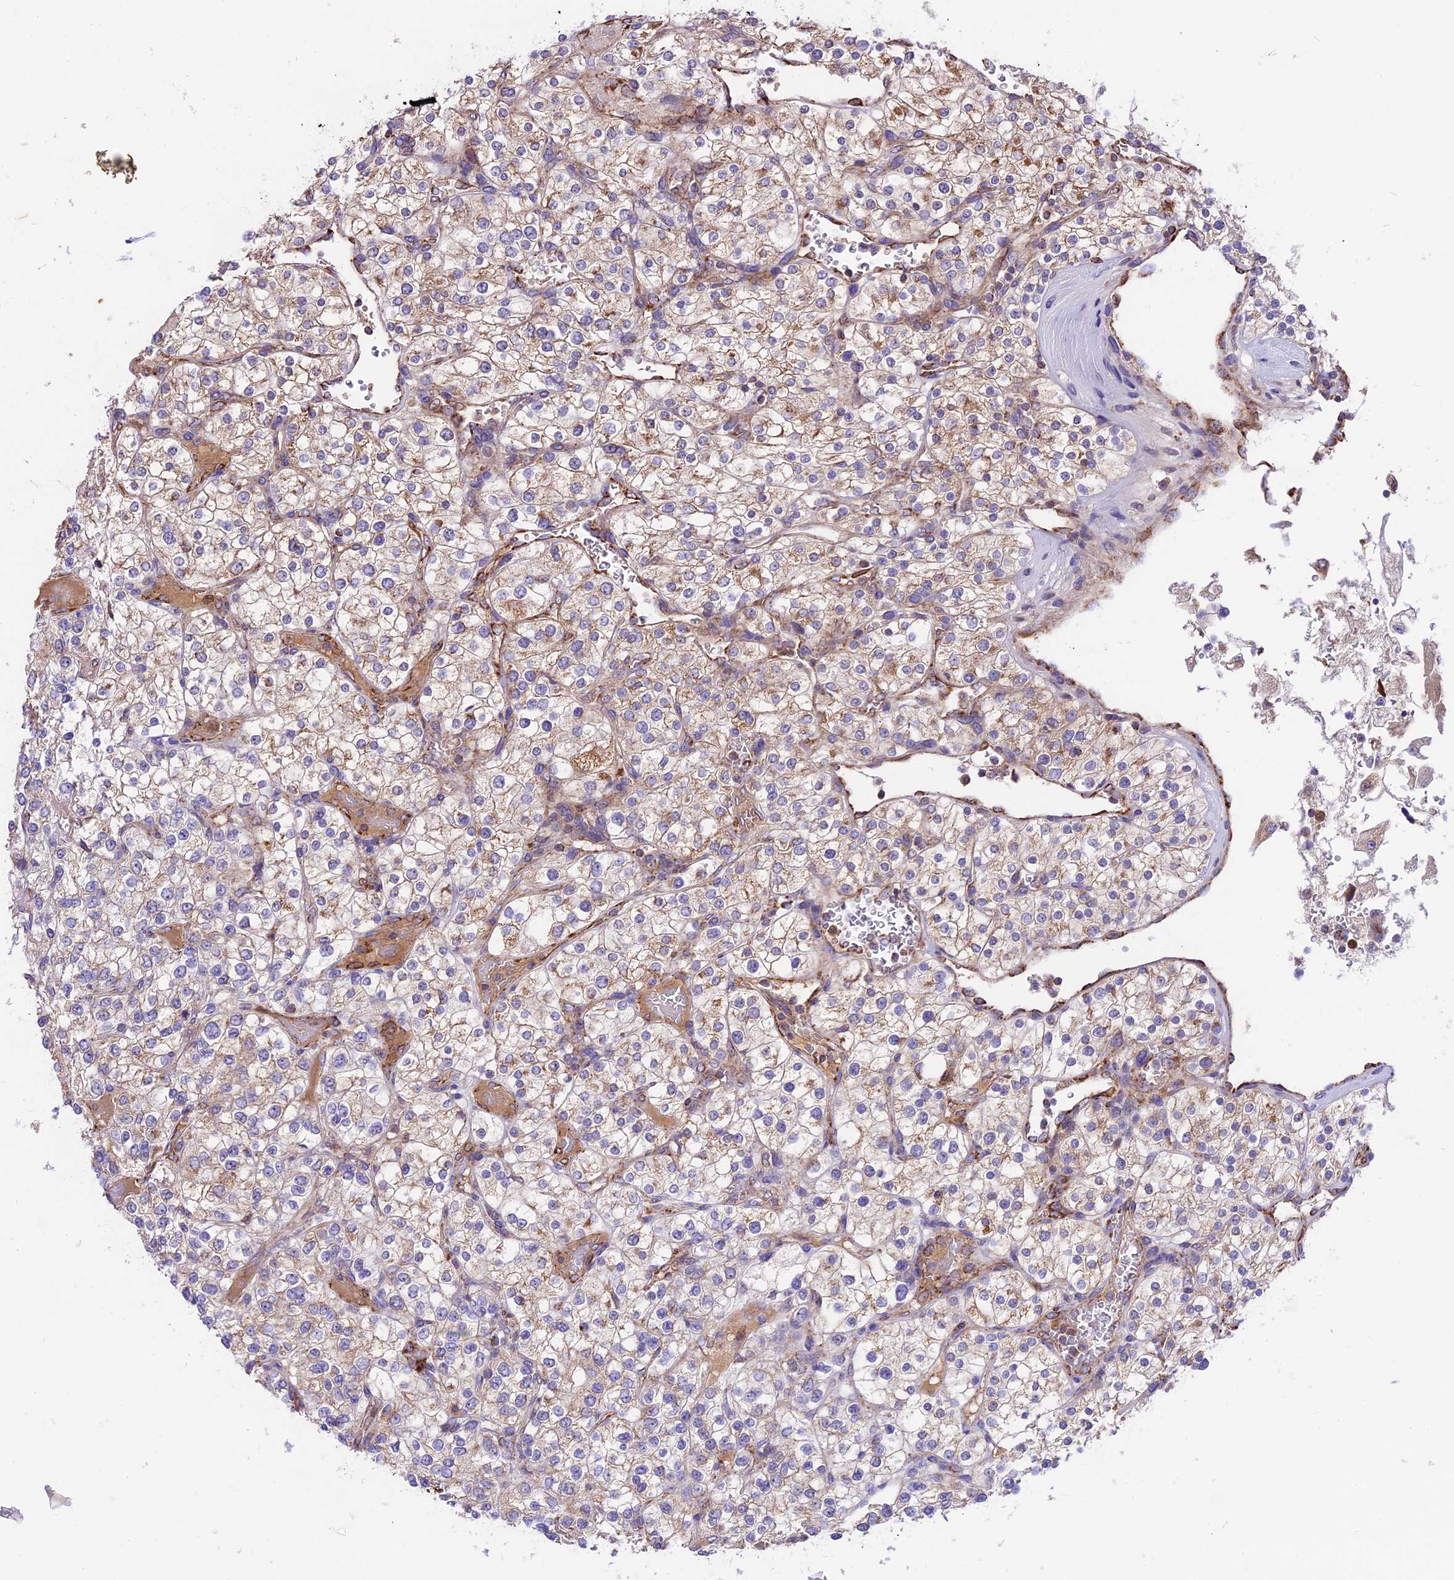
{"staining": {"intensity": "weak", "quantity": "<25%", "location": "cytoplasmic/membranous"}, "tissue": "renal cancer", "cell_type": "Tumor cells", "image_type": "cancer", "snomed": [{"axis": "morphology", "description": "Adenocarcinoma, NOS"}, {"axis": "topography", "description": "Kidney"}], "caption": "DAB (3,3'-diaminobenzidine) immunohistochemical staining of renal cancer (adenocarcinoma) demonstrates no significant staining in tumor cells.", "gene": "COX17", "patient": {"sex": "male", "age": 80}}